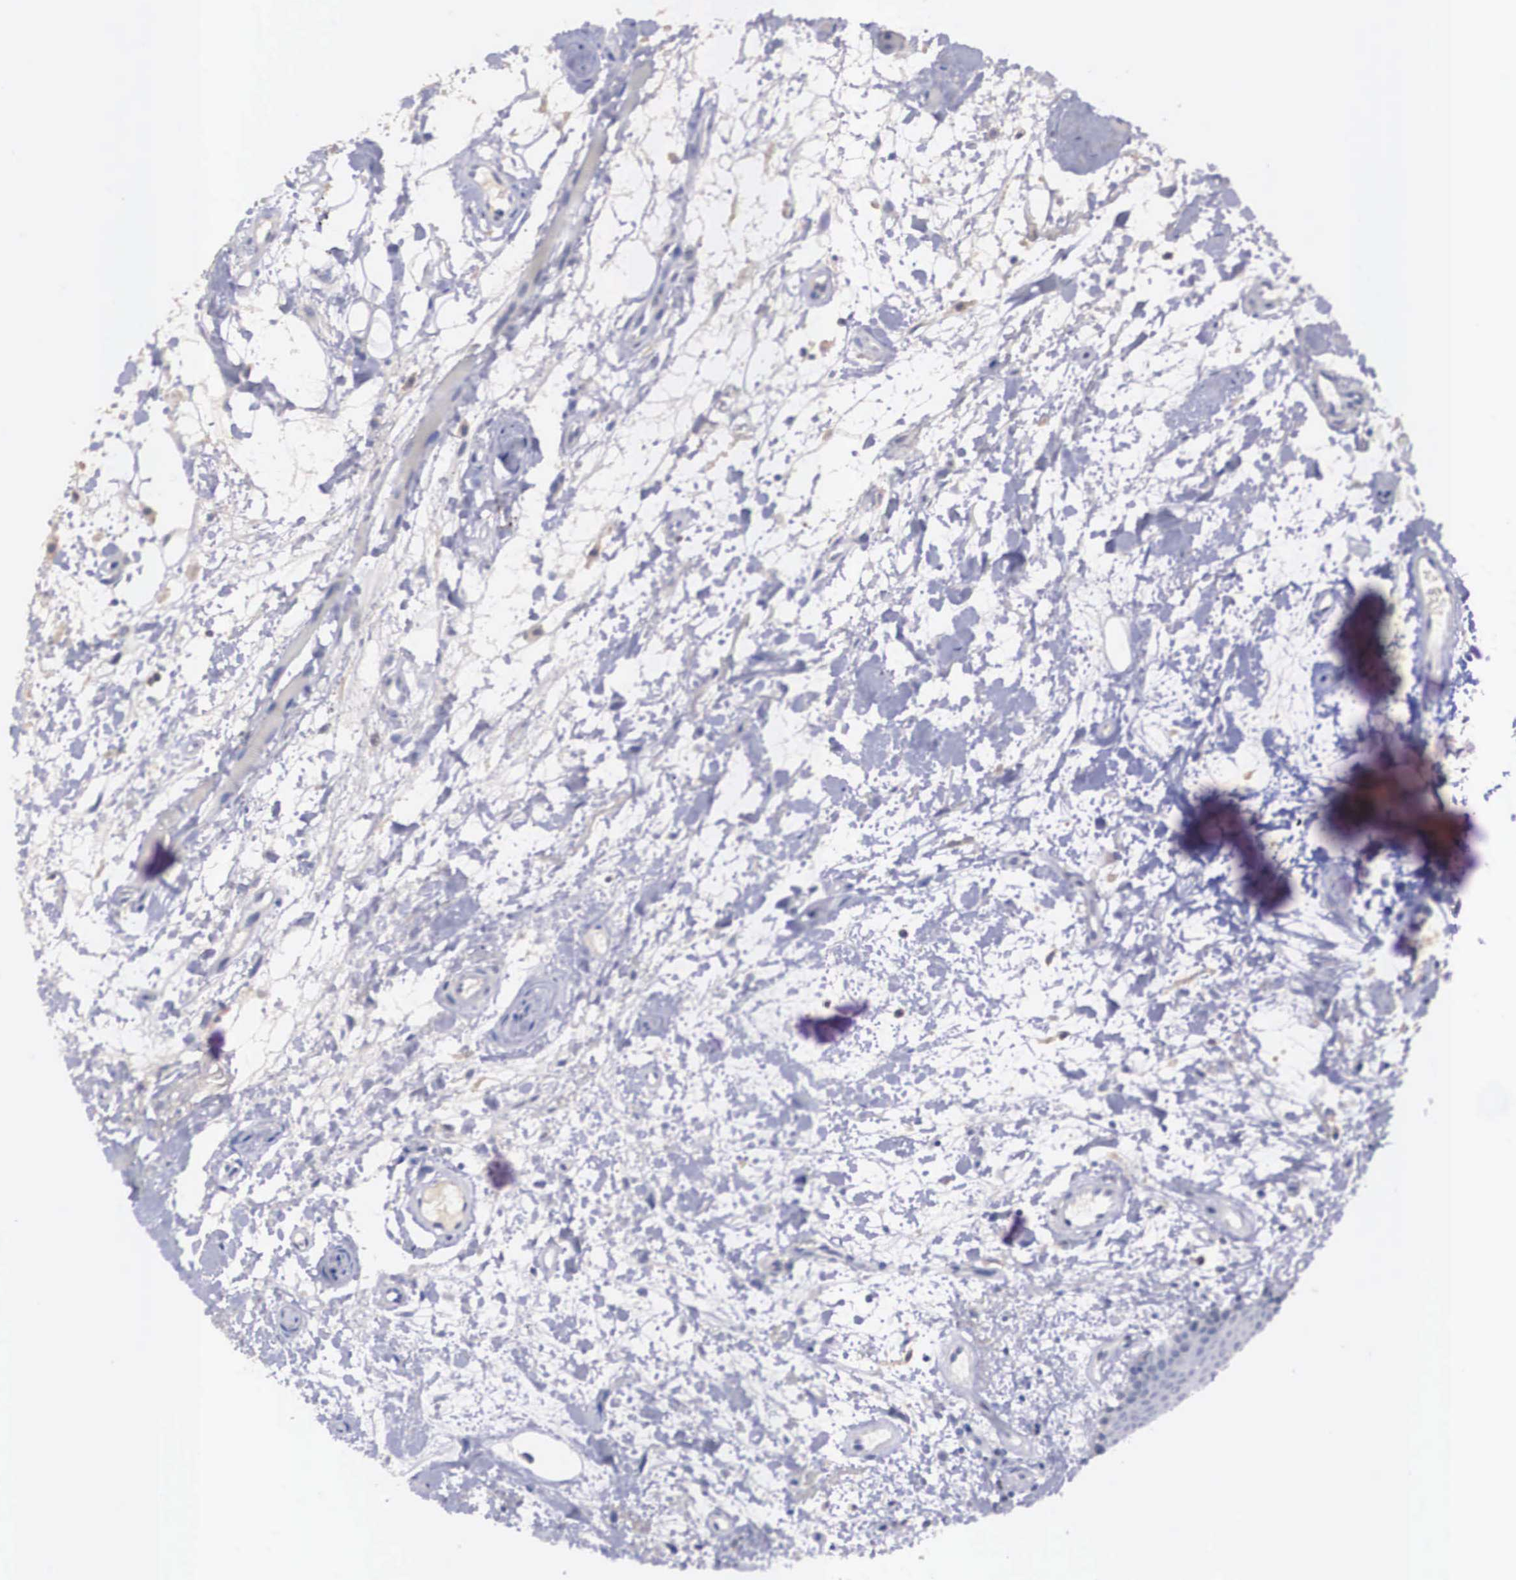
{"staining": {"intensity": "negative", "quantity": "none", "location": "none"}, "tissue": "oral mucosa", "cell_type": "Squamous epithelial cells", "image_type": "normal", "snomed": [{"axis": "morphology", "description": "Normal tissue, NOS"}, {"axis": "topography", "description": "Oral tissue"}], "caption": "Protein analysis of benign oral mucosa exhibits no significant expression in squamous epithelial cells. (DAB (3,3'-diaminobenzidine) immunohistochemistry (IHC), high magnification).", "gene": "REPS2", "patient": {"sex": "female", "age": 79}}